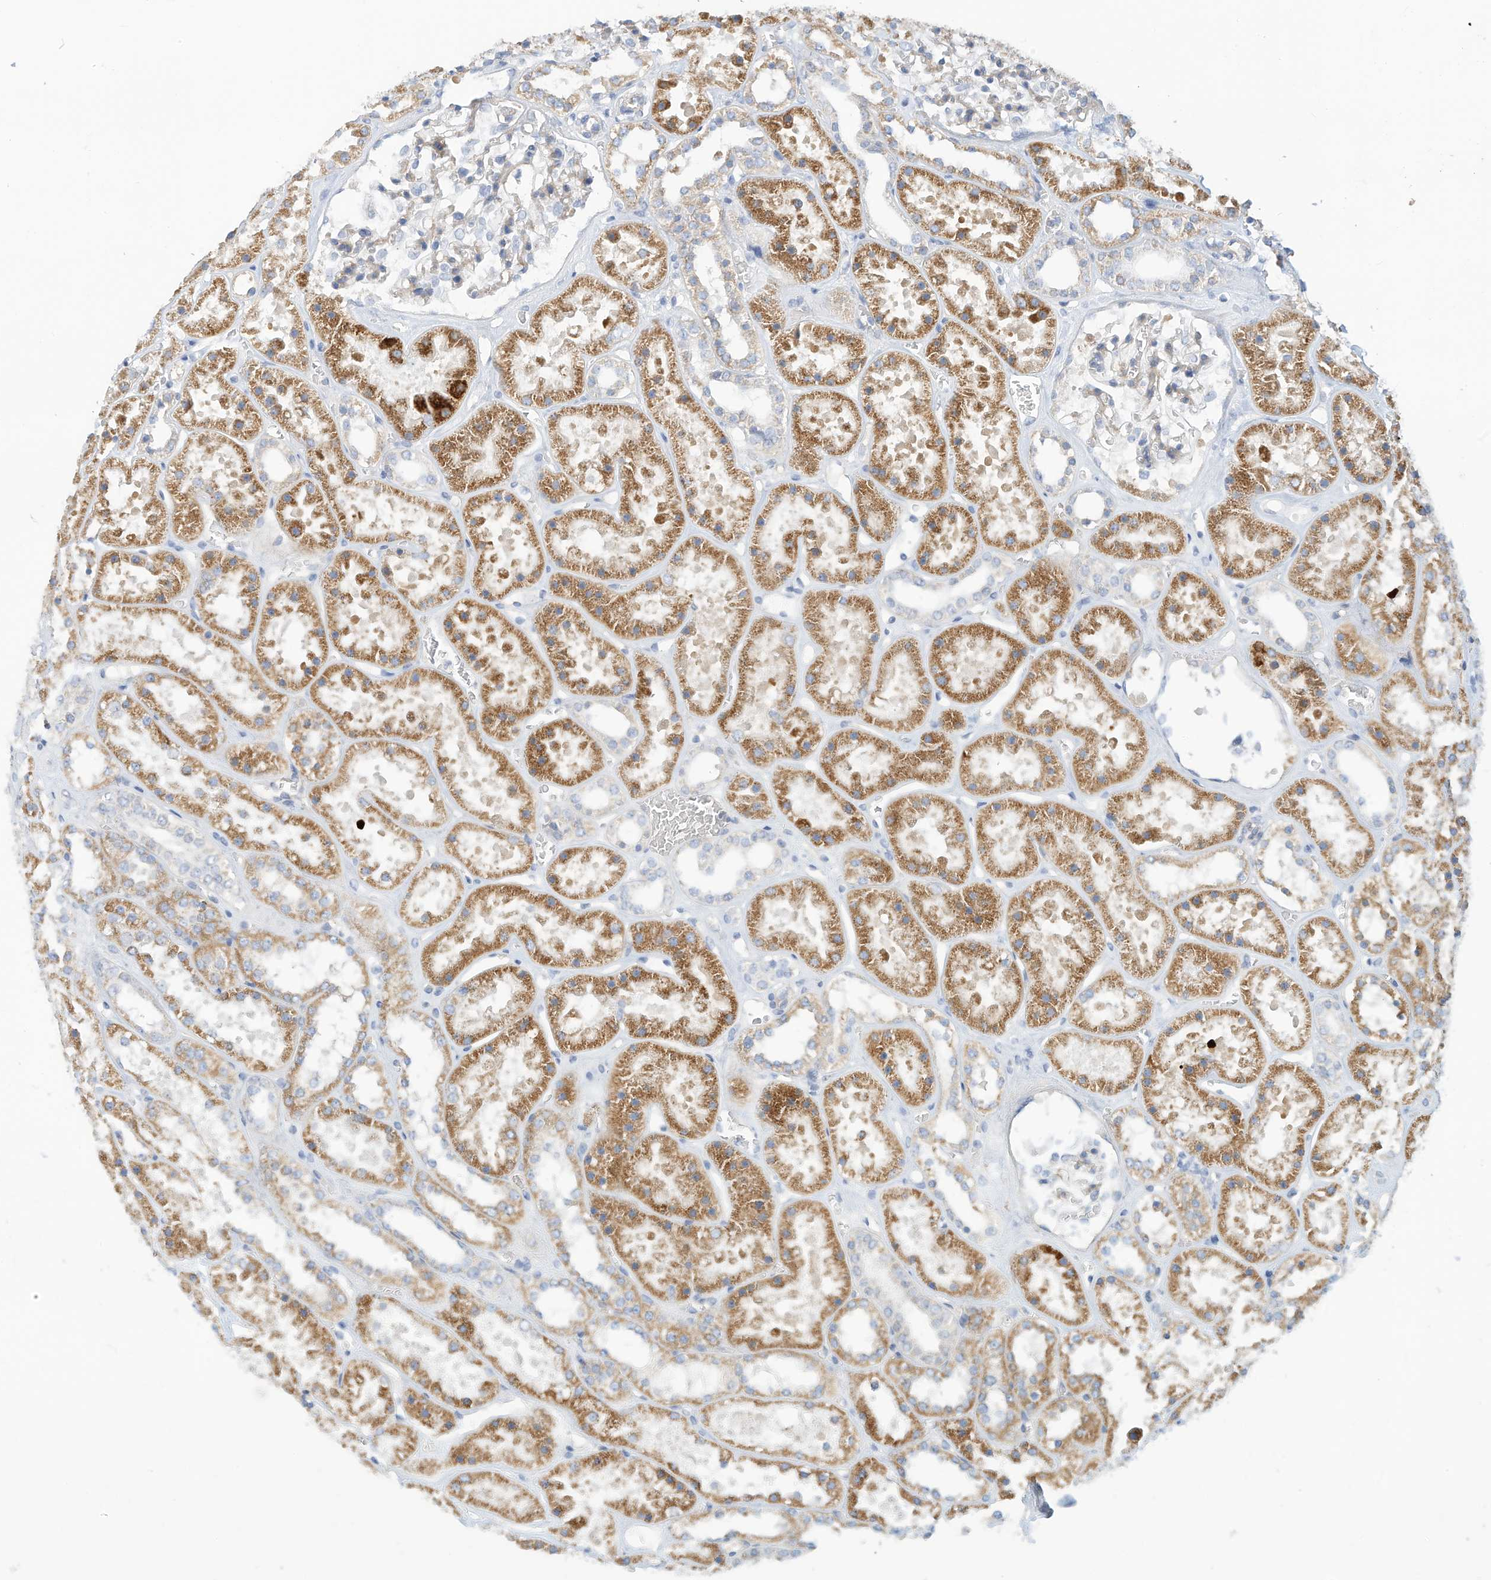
{"staining": {"intensity": "negative", "quantity": "none", "location": "none"}, "tissue": "kidney", "cell_type": "Cells in glomeruli", "image_type": "normal", "snomed": [{"axis": "morphology", "description": "Normal tissue, NOS"}, {"axis": "topography", "description": "Kidney"}], "caption": "The image displays no significant expression in cells in glomeruli of kidney. (DAB (3,3'-diaminobenzidine) IHC, high magnification).", "gene": "RHOH", "patient": {"sex": "female", "age": 41}}